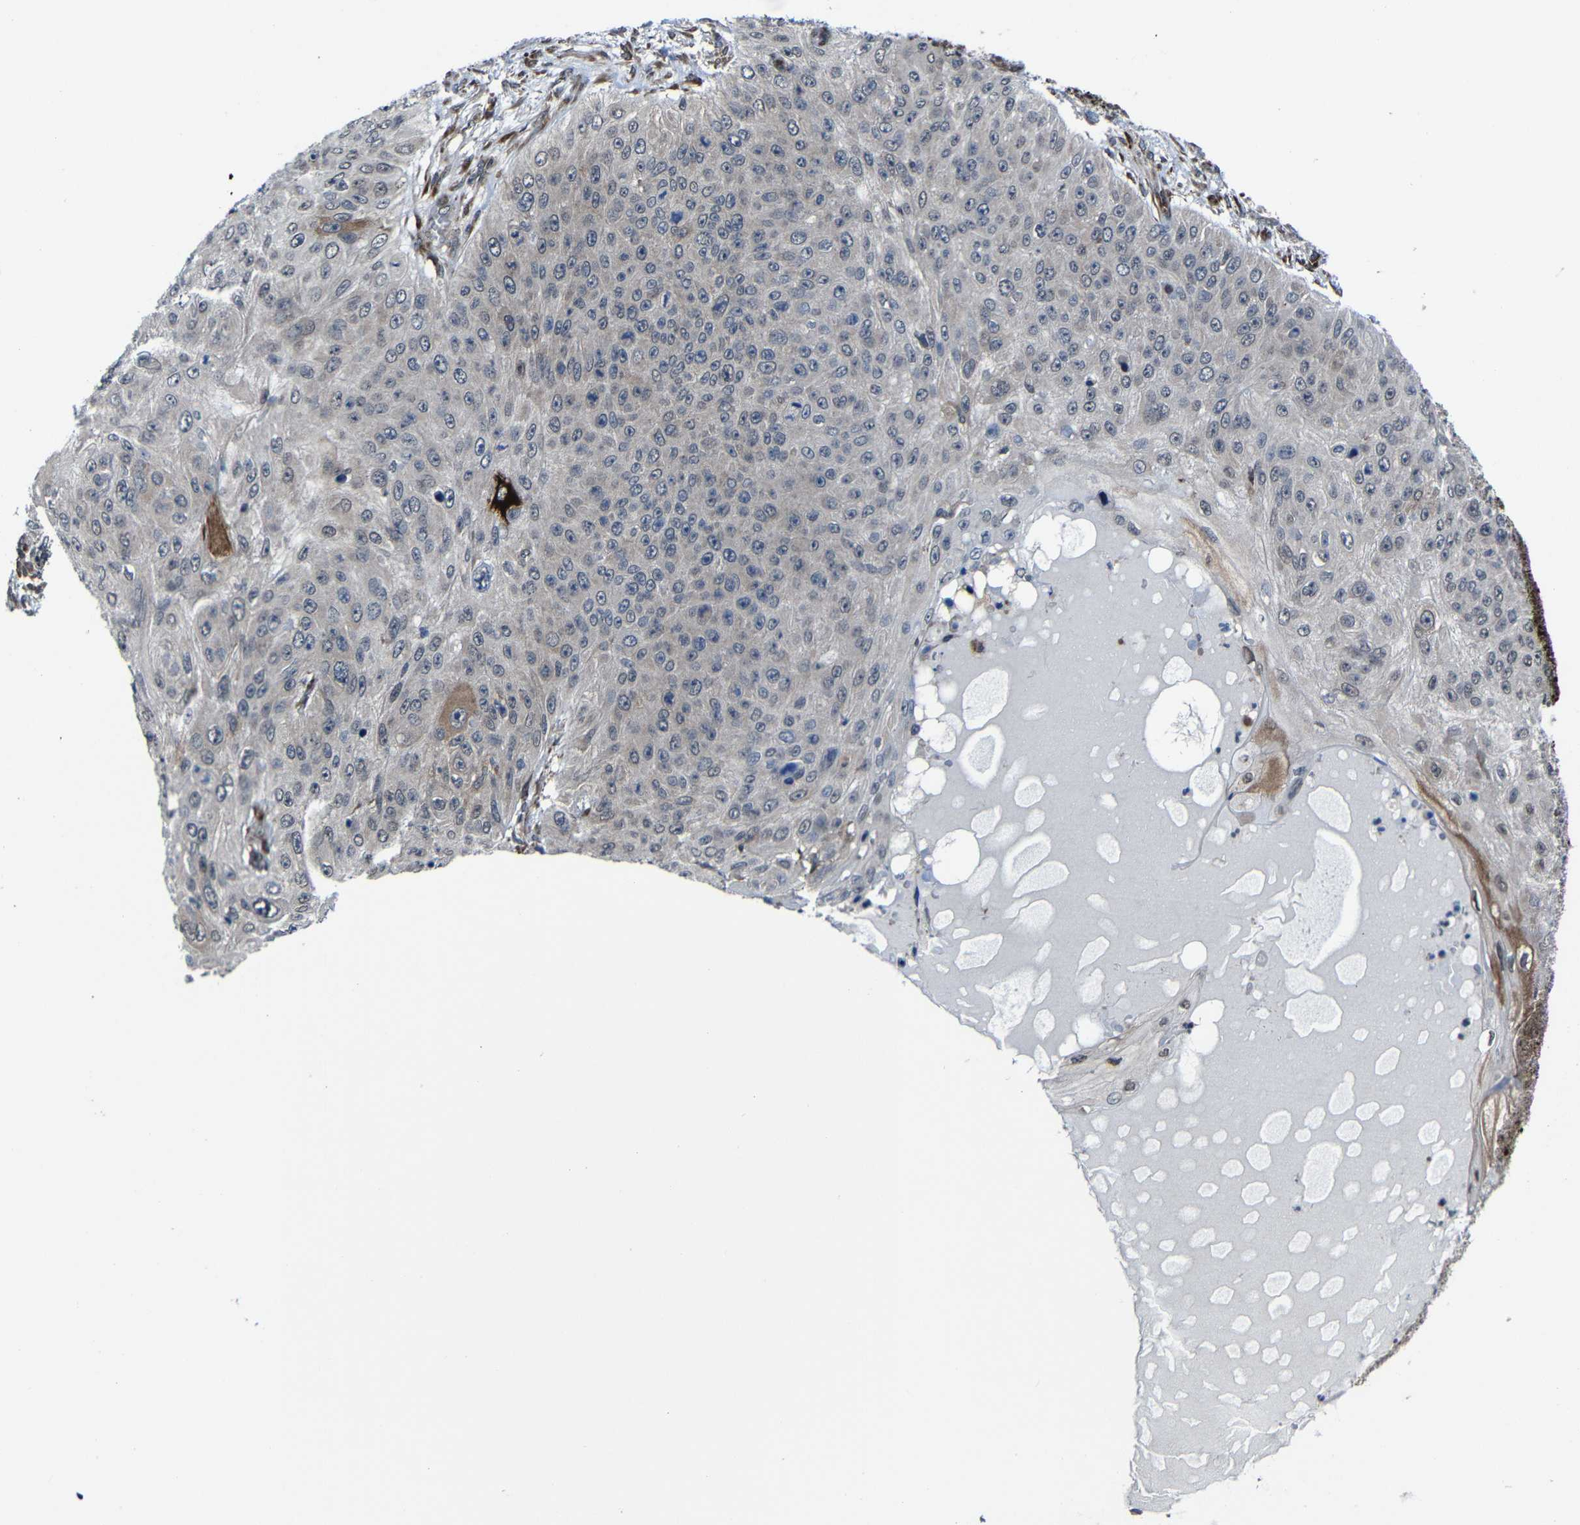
{"staining": {"intensity": "weak", "quantity": "<25%", "location": "cytoplasmic/membranous"}, "tissue": "skin cancer", "cell_type": "Tumor cells", "image_type": "cancer", "snomed": [{"axis": "morphology", "description": "Squamous cell carcinoma, NOS"}, {"axis": "topography", "description": "Skin"}], "caption": "Image shows no protein staining in tumor cells of skin cancer tissue. (Stains: DAB (3,3'-diaminobenzidine) IHC with hematoxylin counter stain, Microscopy: brightfield microscopy at high magnification).", "gene": "KIAA0513", "patient": {"sex": "female", "age": 80}}